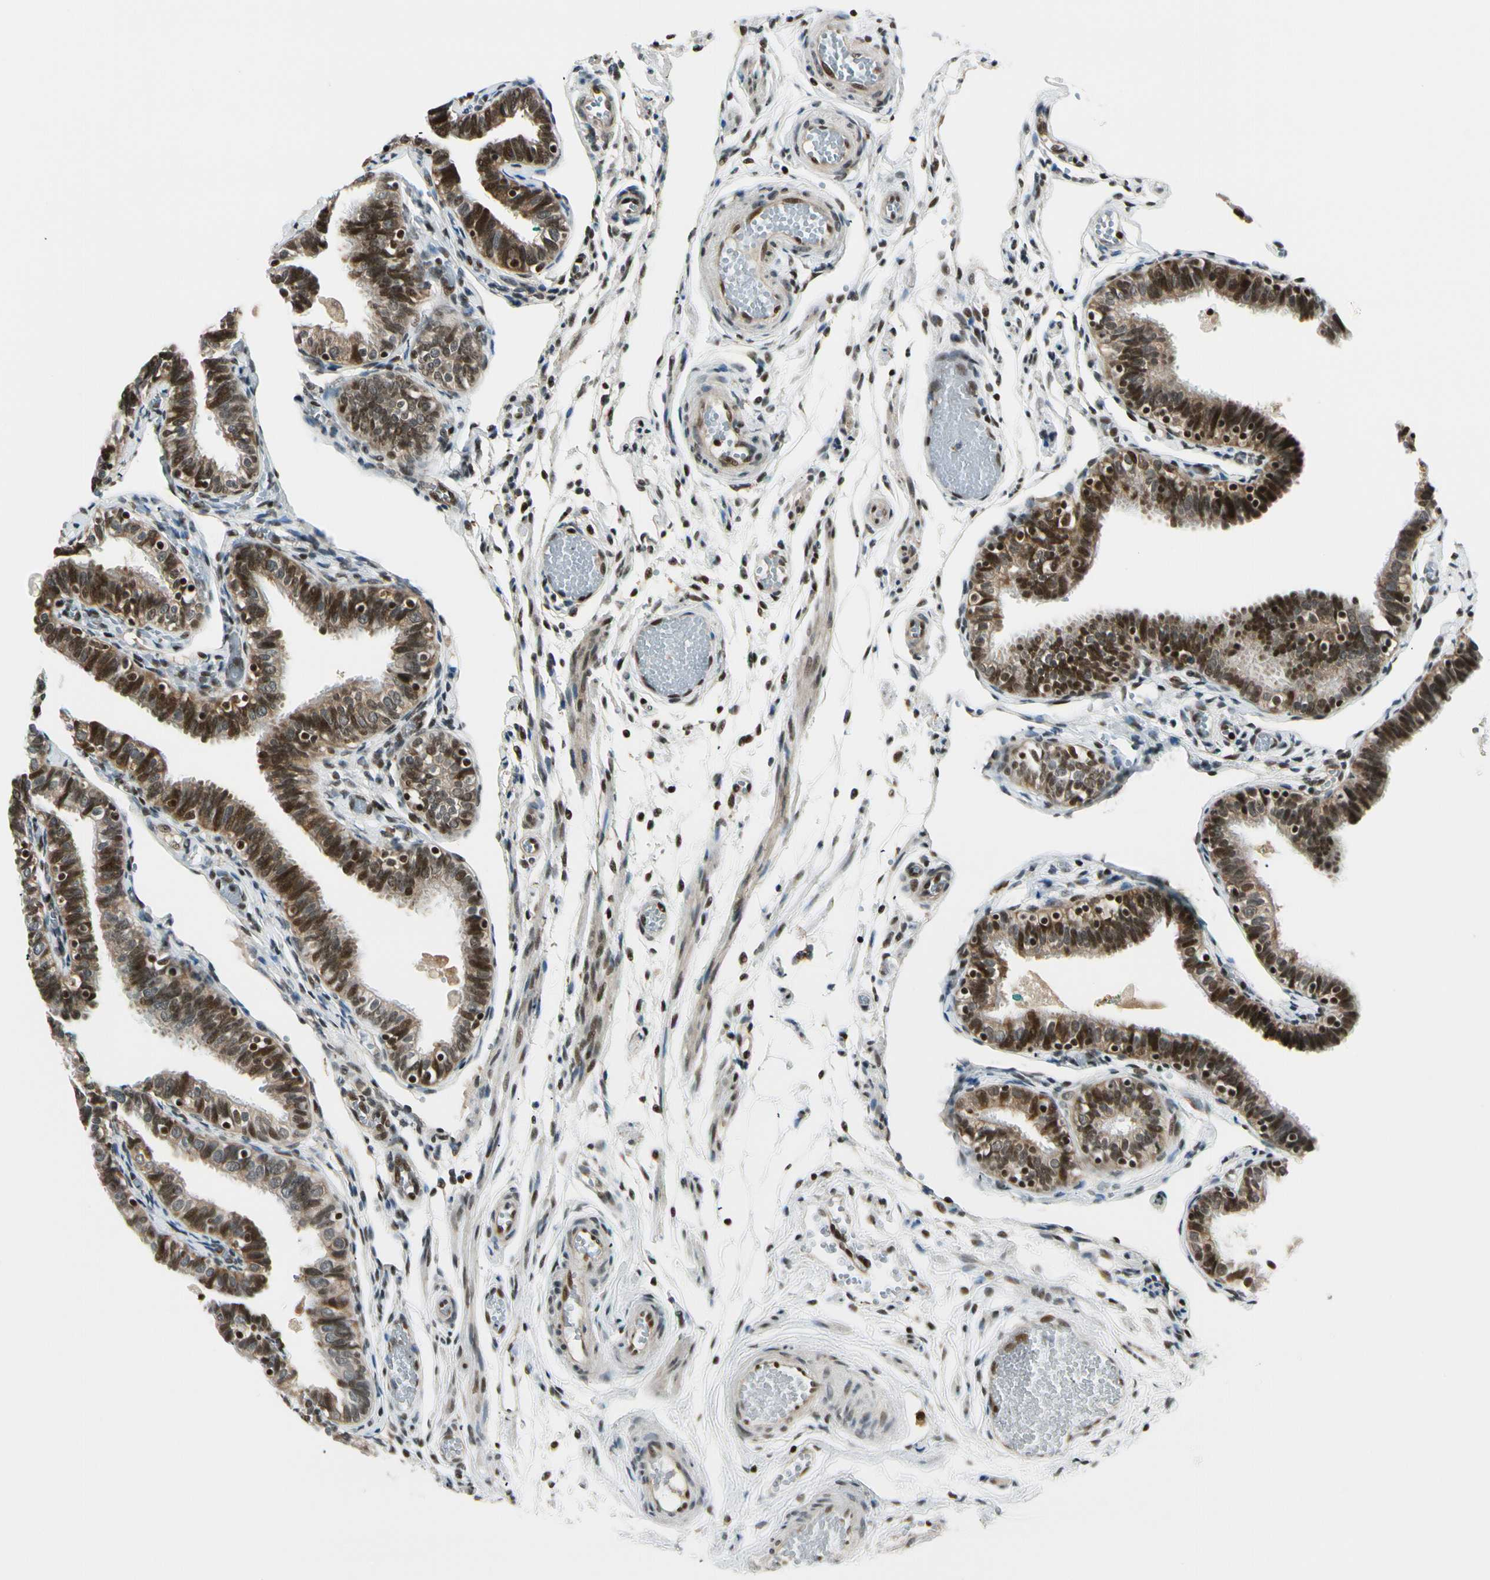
{"staining": {"intensity": "strong", "quantity": ">75%", "location": "cytoplasmic/membranous,nuclear"}, "tissue": "fallopian tube", "cell_type": "Glandular cells", "image_type": "normal", "snomed": [{"axis": "morphology", "description": "Normal tissue, NOS"}, {"axis": "topography", "description": "Fallopian tube"}], "caption": "Protein analysis of unremarkable fallopian tube demonstrates strong cytoplasmic/membranous,nuclear staining in about >75% of glandular cells.", "gene": "DAXX", "patient": {"sex": "female", "age": 46}}